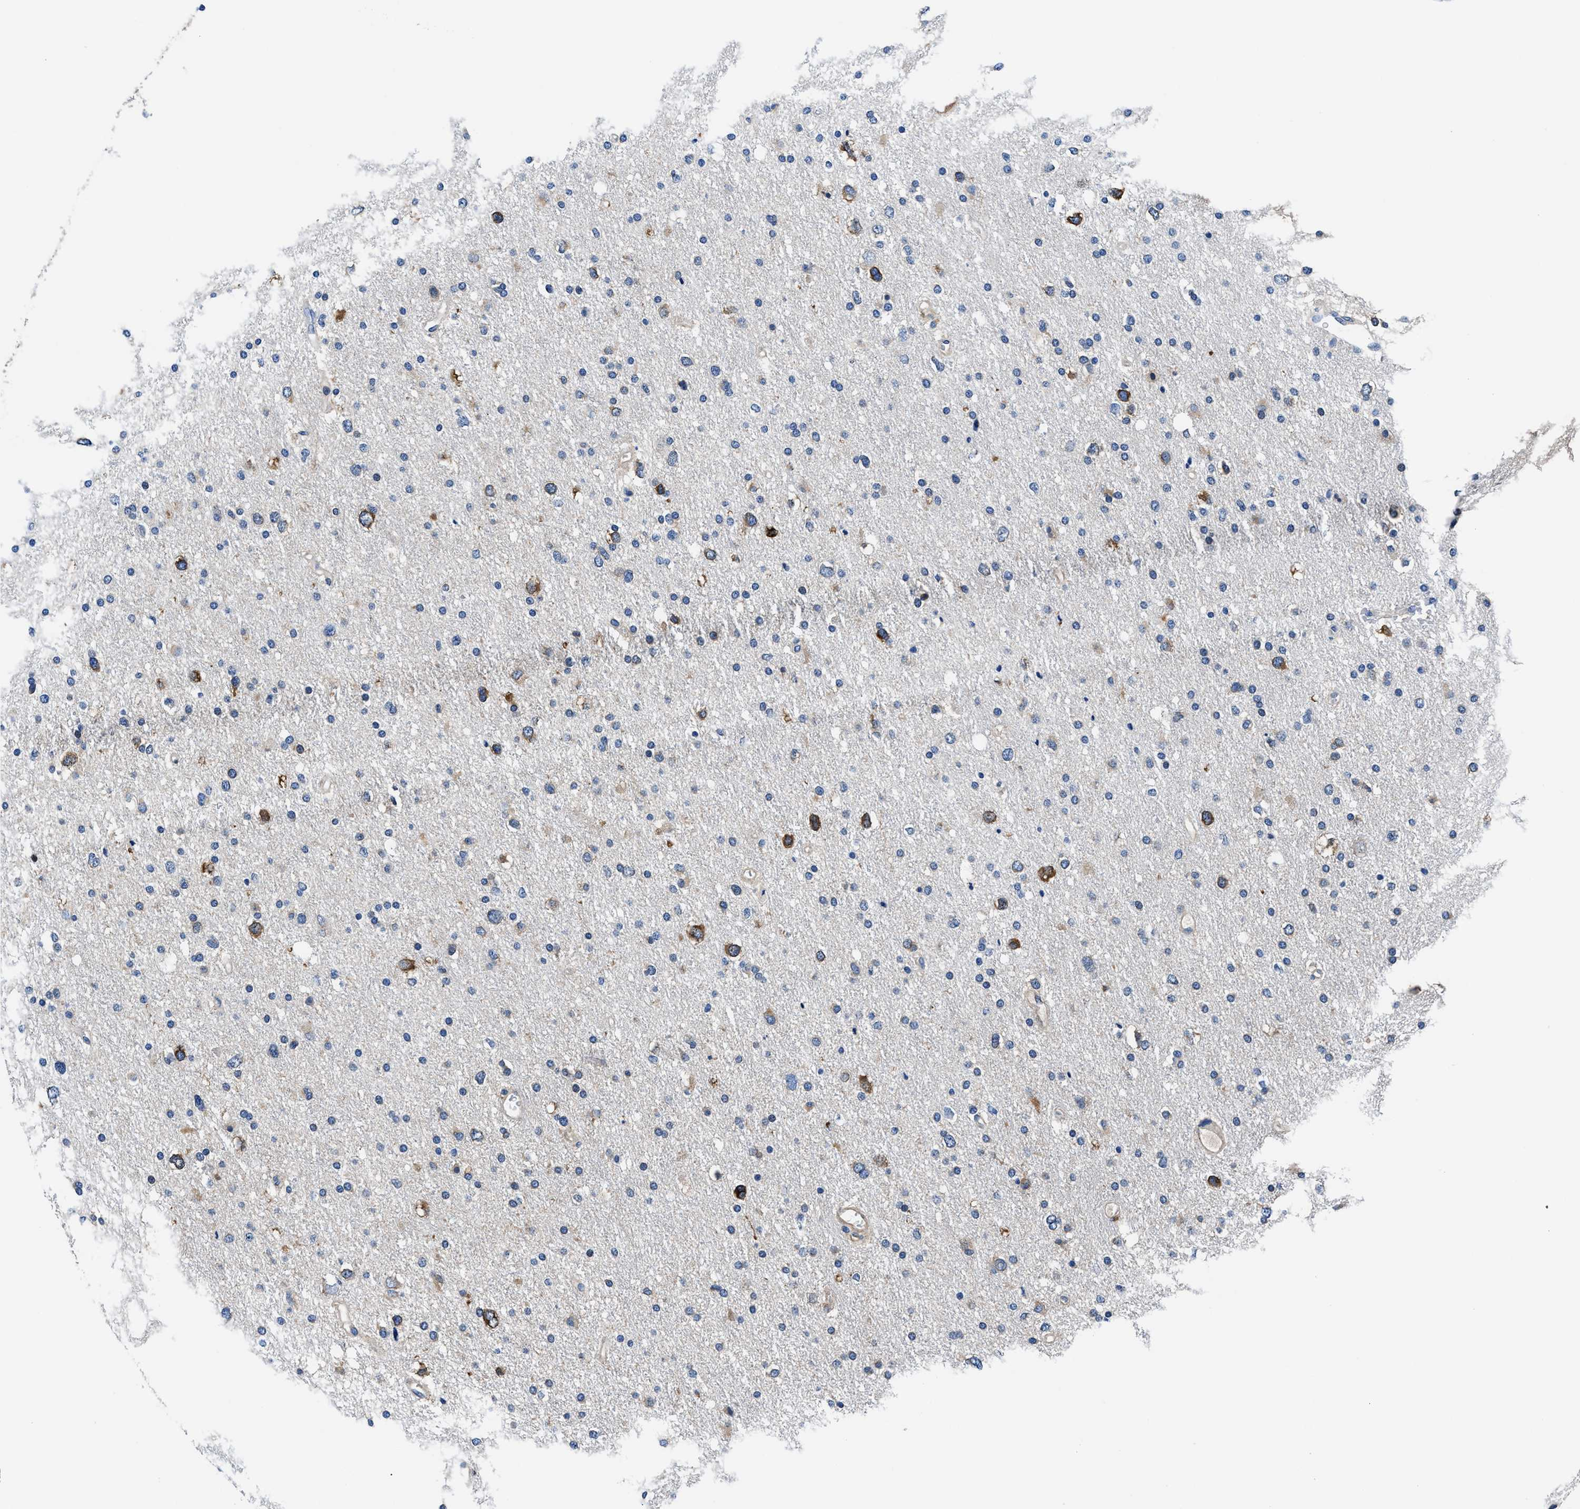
{"staining": {"intensity": "negative", "quantity": "none", "location": "none"}, "tissue": "glioma", "cell_type": "Tumor cells", "image_type": "cancer", "snomed": [{"axis": "morphology", "description": "Glioma, malignant, Low grade"}, {"axis": "topography", "description": "Brain"}], "caption": "Micrograph shows no significant protein staining in tumor cells of glioma. Nuclei are stained in blue.", "gene": "NEU1", "patient": {"sex": "female", "age": 37}}